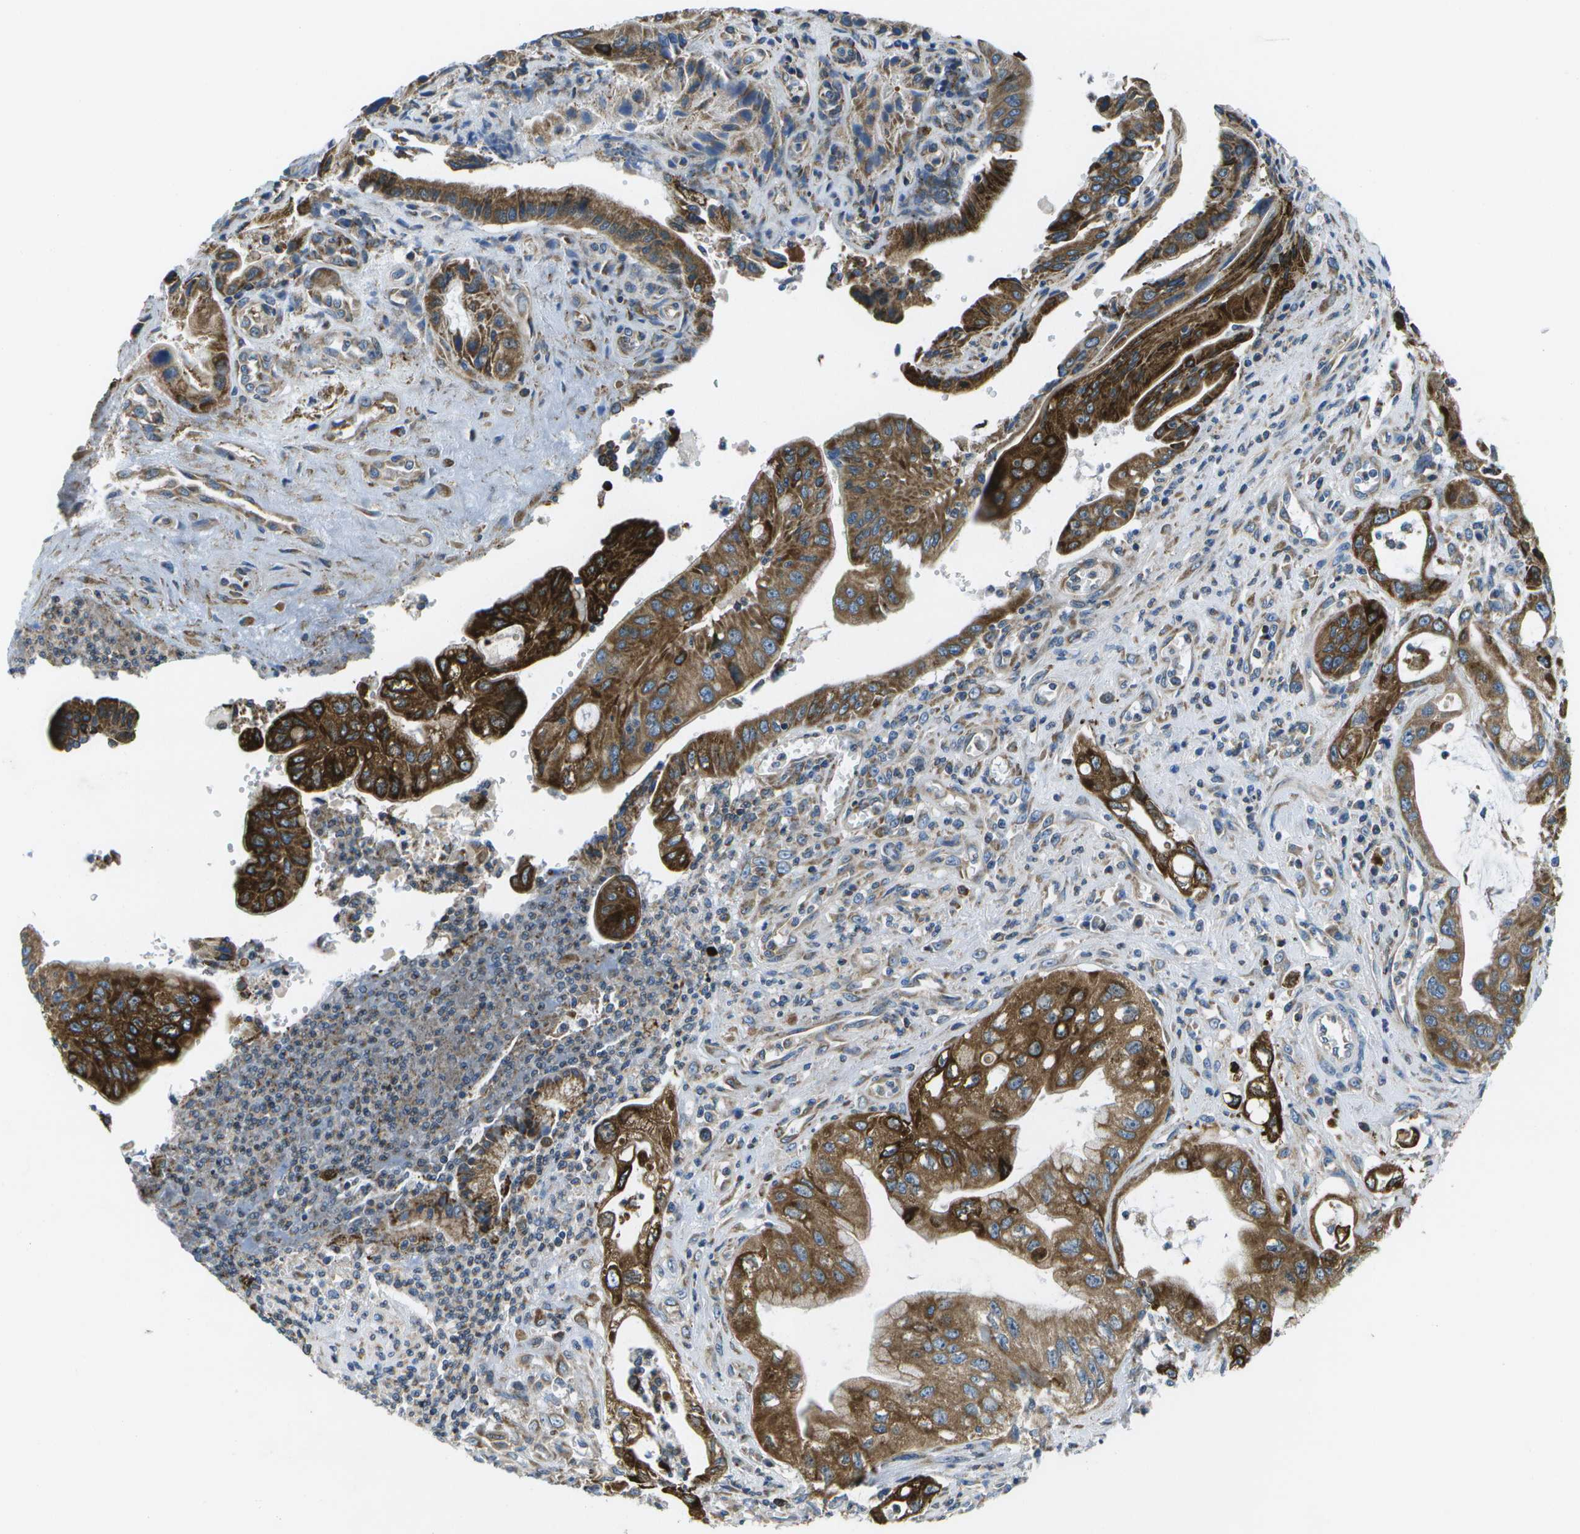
{"staining": {"intensity": "strong", "quantity": ">75%", "location": "cytoplasmic/membranous"}, "tissue": "pancreatic cancer", "cell_type": "Tumor cells", "image_type": "cancer", "snomed": [{"axis": "morphology", "description": "Adenocarcinoma, NOS"}, {"axis": "topography", "description": "Pancreas"}], "caption": "Adenocarcinoma (pancreatic) was stained to show a protein in brown. There is high levels of strong cytoplasmic/membranous staining in about >75% of tumor cells.", "gene": "GDF5", "patient": {"sex": "female", "age": 73}}